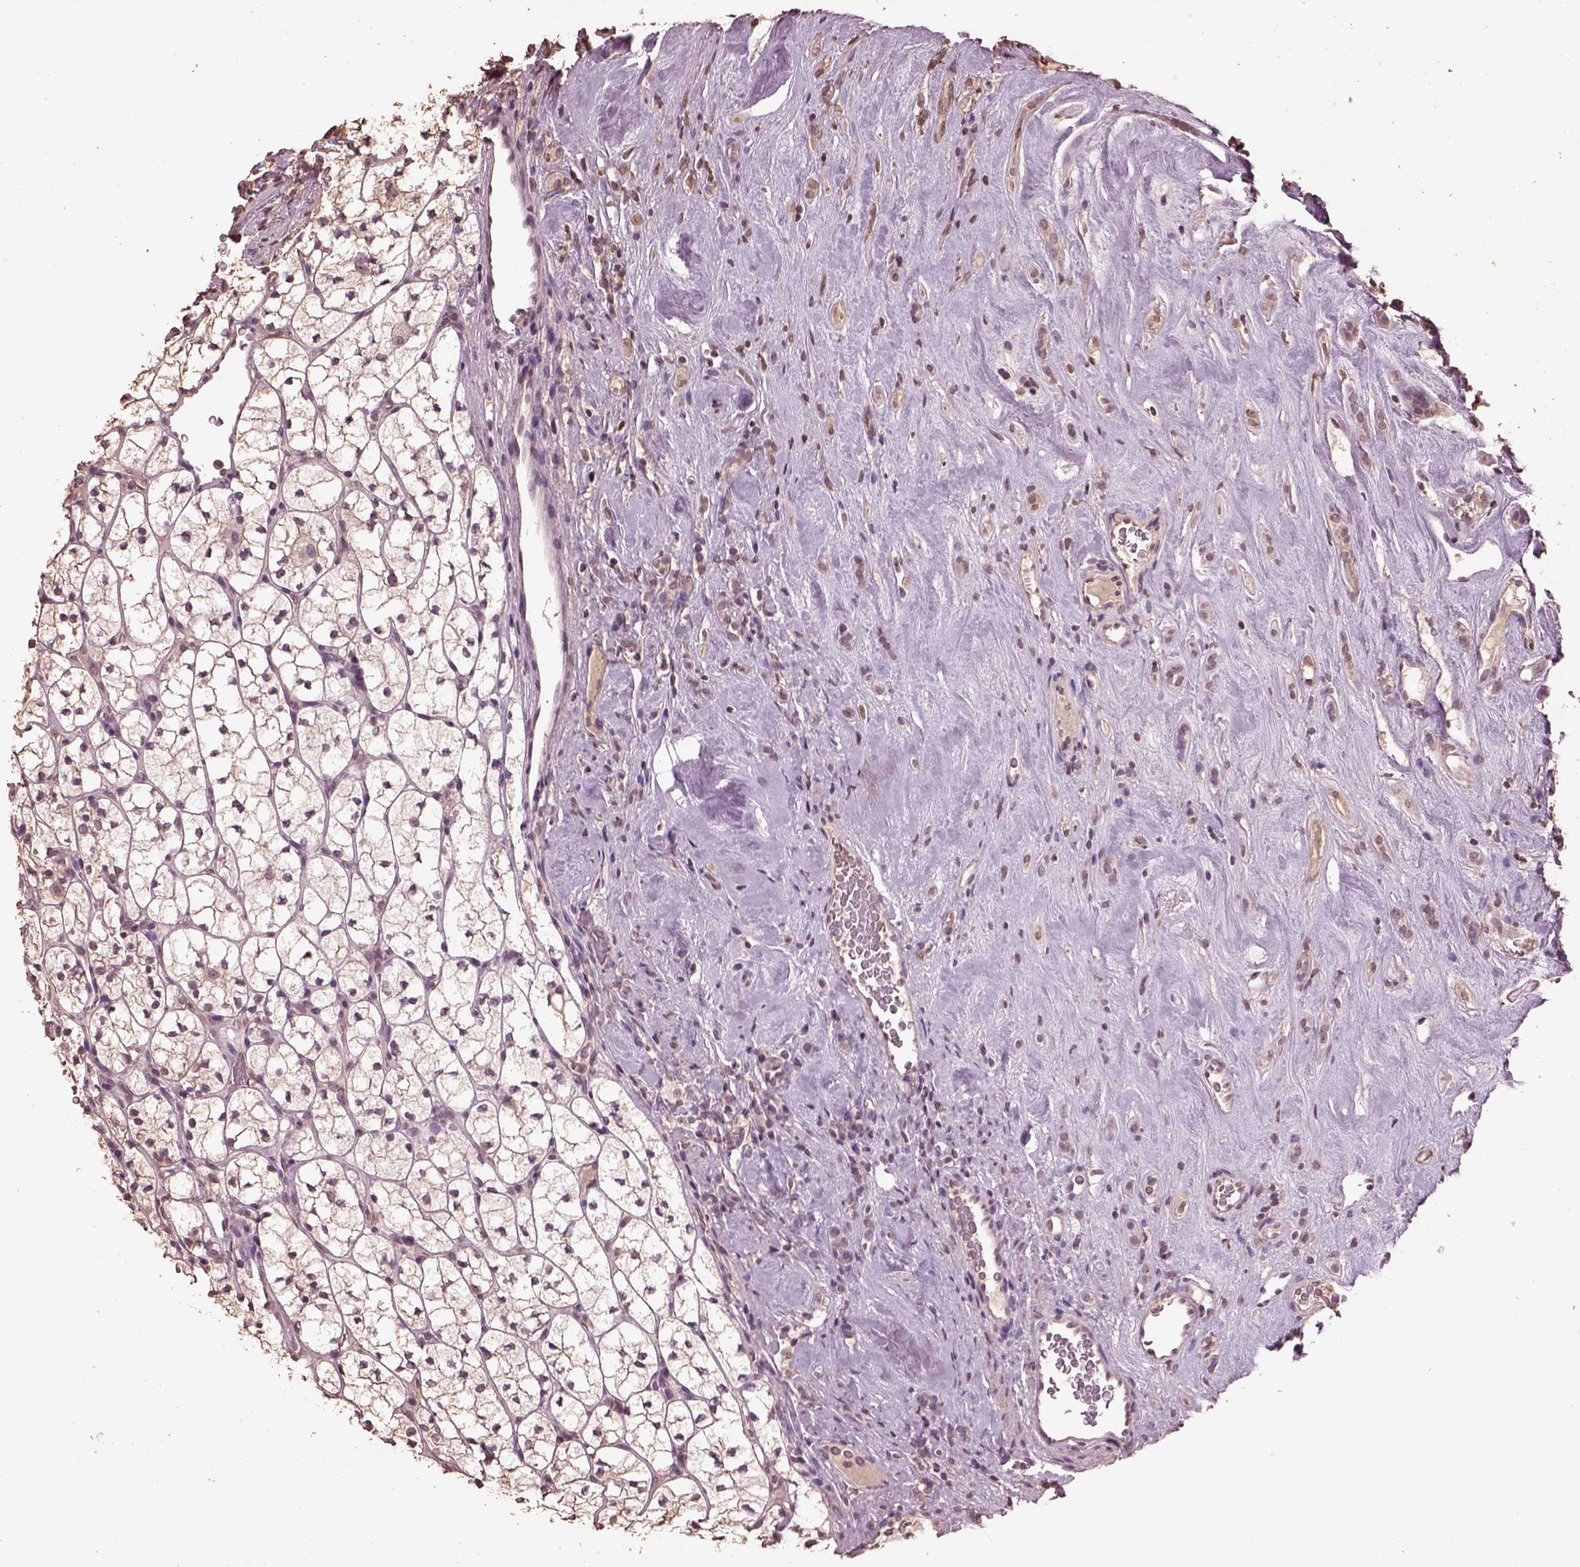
{"staining": {"intensity": "weak", "quantity": ">75%", "location": "cytoplasmic/membranous"}, "tissue": "renal cancer", "cell_type": "Tumor cells", "image_type": "cancer", "snomed": [{"axis": "morphology", "description": "Adenocarcinoma, NOS"}, {"axis": "topography", "description": "Kidney"}], "caption": "Immunohistochemical staining of renal cancer (adenocarcinoma) shows low levels of weak cytoplasmic/membranous protein positivity in approximately >75% of tumor cells.", "gene": "CPT1C", "patient": {"sex": "female", "age": 89}}